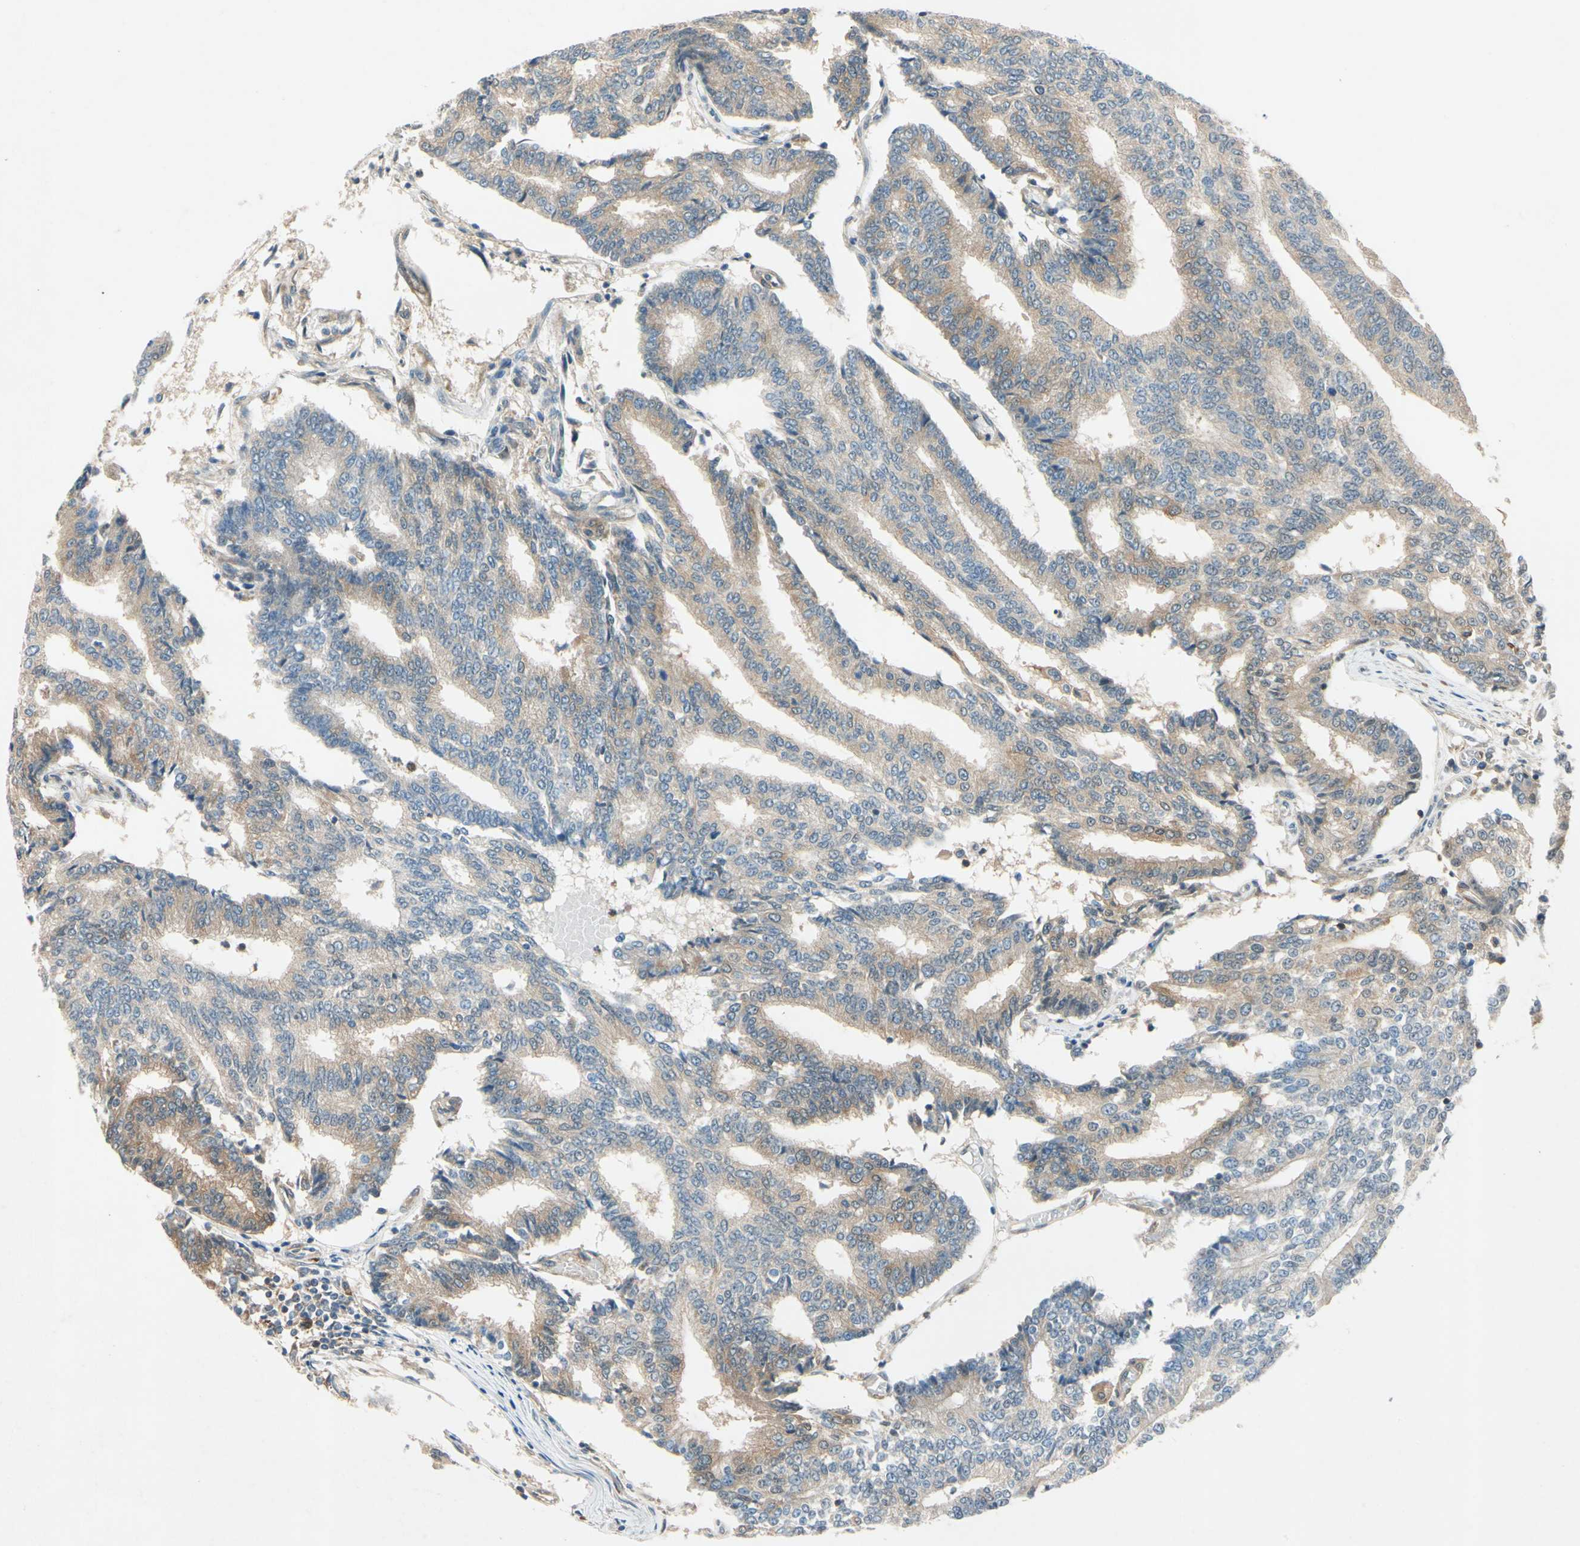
{"staining": {"intensity": "moderate", "quantity": ">75%", "location": "cytoplasmic/membranous"}, "tissue": "prostate cancer", "cell_type": "Tumor cells", "image_type": "cancer", "snomed": [{"axis": "morphology", "description": "Adenocarcinoma, High grade"}, {"axis": "topography", "description": "Prostate"}], "caption": "Tumor cells display medium levels of moderate cytoplasmic/membranous staining in about >75% of cells in human prostate adenocarcinoma (high-grade).", "gene": "WIPI1", "patient": {"sex": "male", "age": 55}}